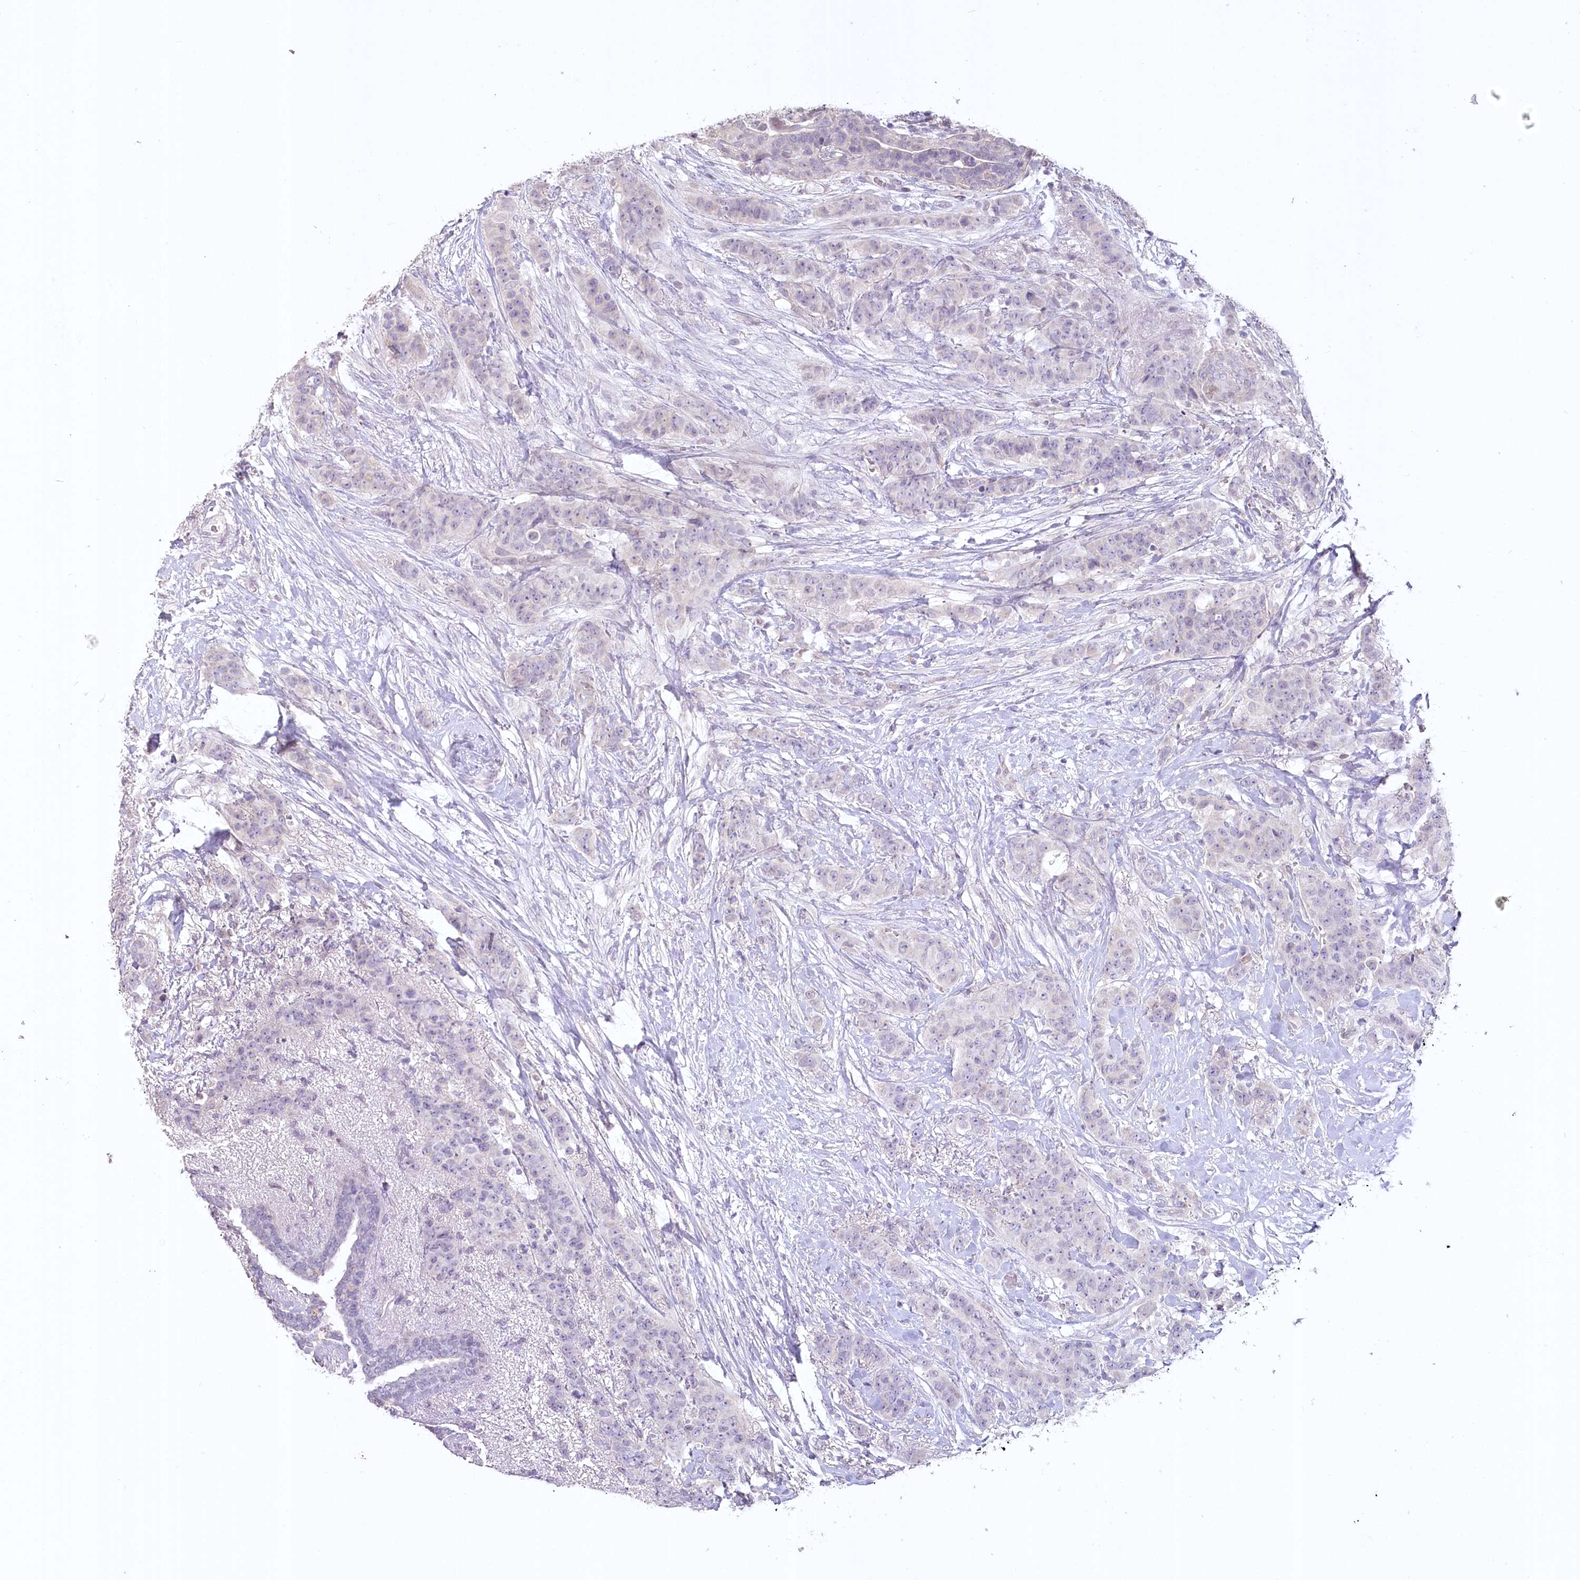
{"staining": {"intensity": "negative", "quantity": "none", "location": "none"}, "tissue": "breast cancer", "cell_type": "Tumor cells", "image_type": "cancer", "snomed": [{"axis": "morphology", "description": "Duct carcinoma"}, {"axis": "topography", "description": "Breast"}], "caption": "Protein analysis of breast cancer (infiltrating ductal carcinoma) displays no significant staining in tumor cells. (Stains: DAB (3,3'-diaminobenzidine) immunohistochemistry with hematoxylin counter stain, Microscopy: brightfield microscopy at high magnification).", "gene": "USP11", "patient": {"sex": "female", "age": 40}}